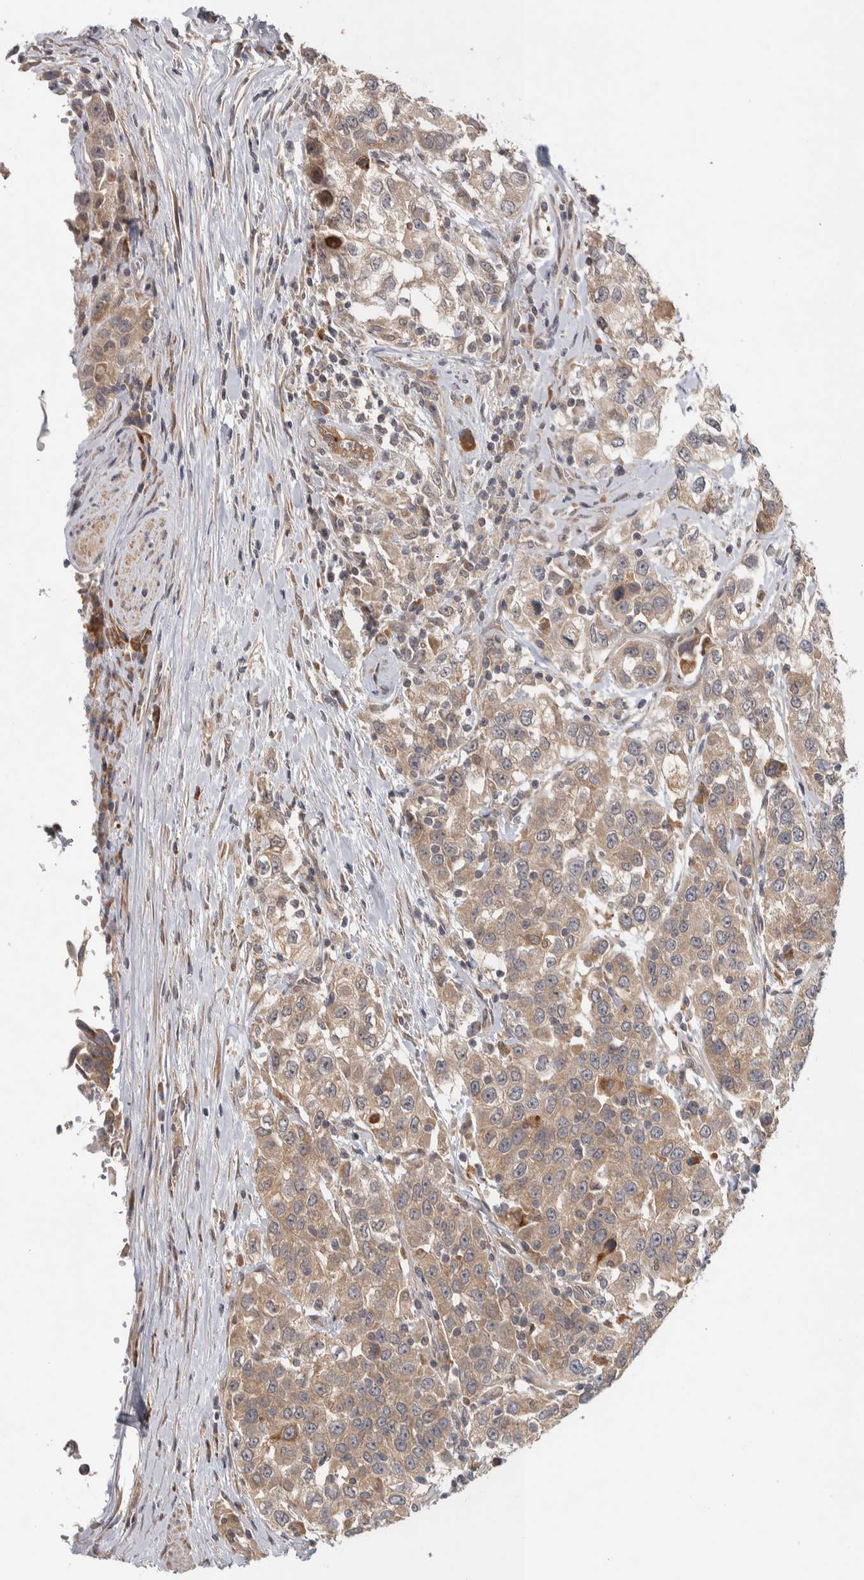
{"staining": {"intensity": "weak", "quantity": ">75%", "location": "cytoplasmic/membranous"}, "tissue": "urothelial cancer", "cell_type": "Tumor cells", "image_type": "cancer", "snomed": [{"axis": "morphology", "description": "Urothelial carcinoma, High grade"}, {"axis": "topography", "description": "Urinary bladder"}], "caption": "High-magnification brightfield microscopy of urothelial cancer stained with DAB (brown) and counterstained with hematoxylin (blue). tumor cells exhibit weak cytoplasmic/membranous staining is seen in about>75% of cells.", "gene": "TBC1D31", "patient": {"sex": "female", "age": 80}}